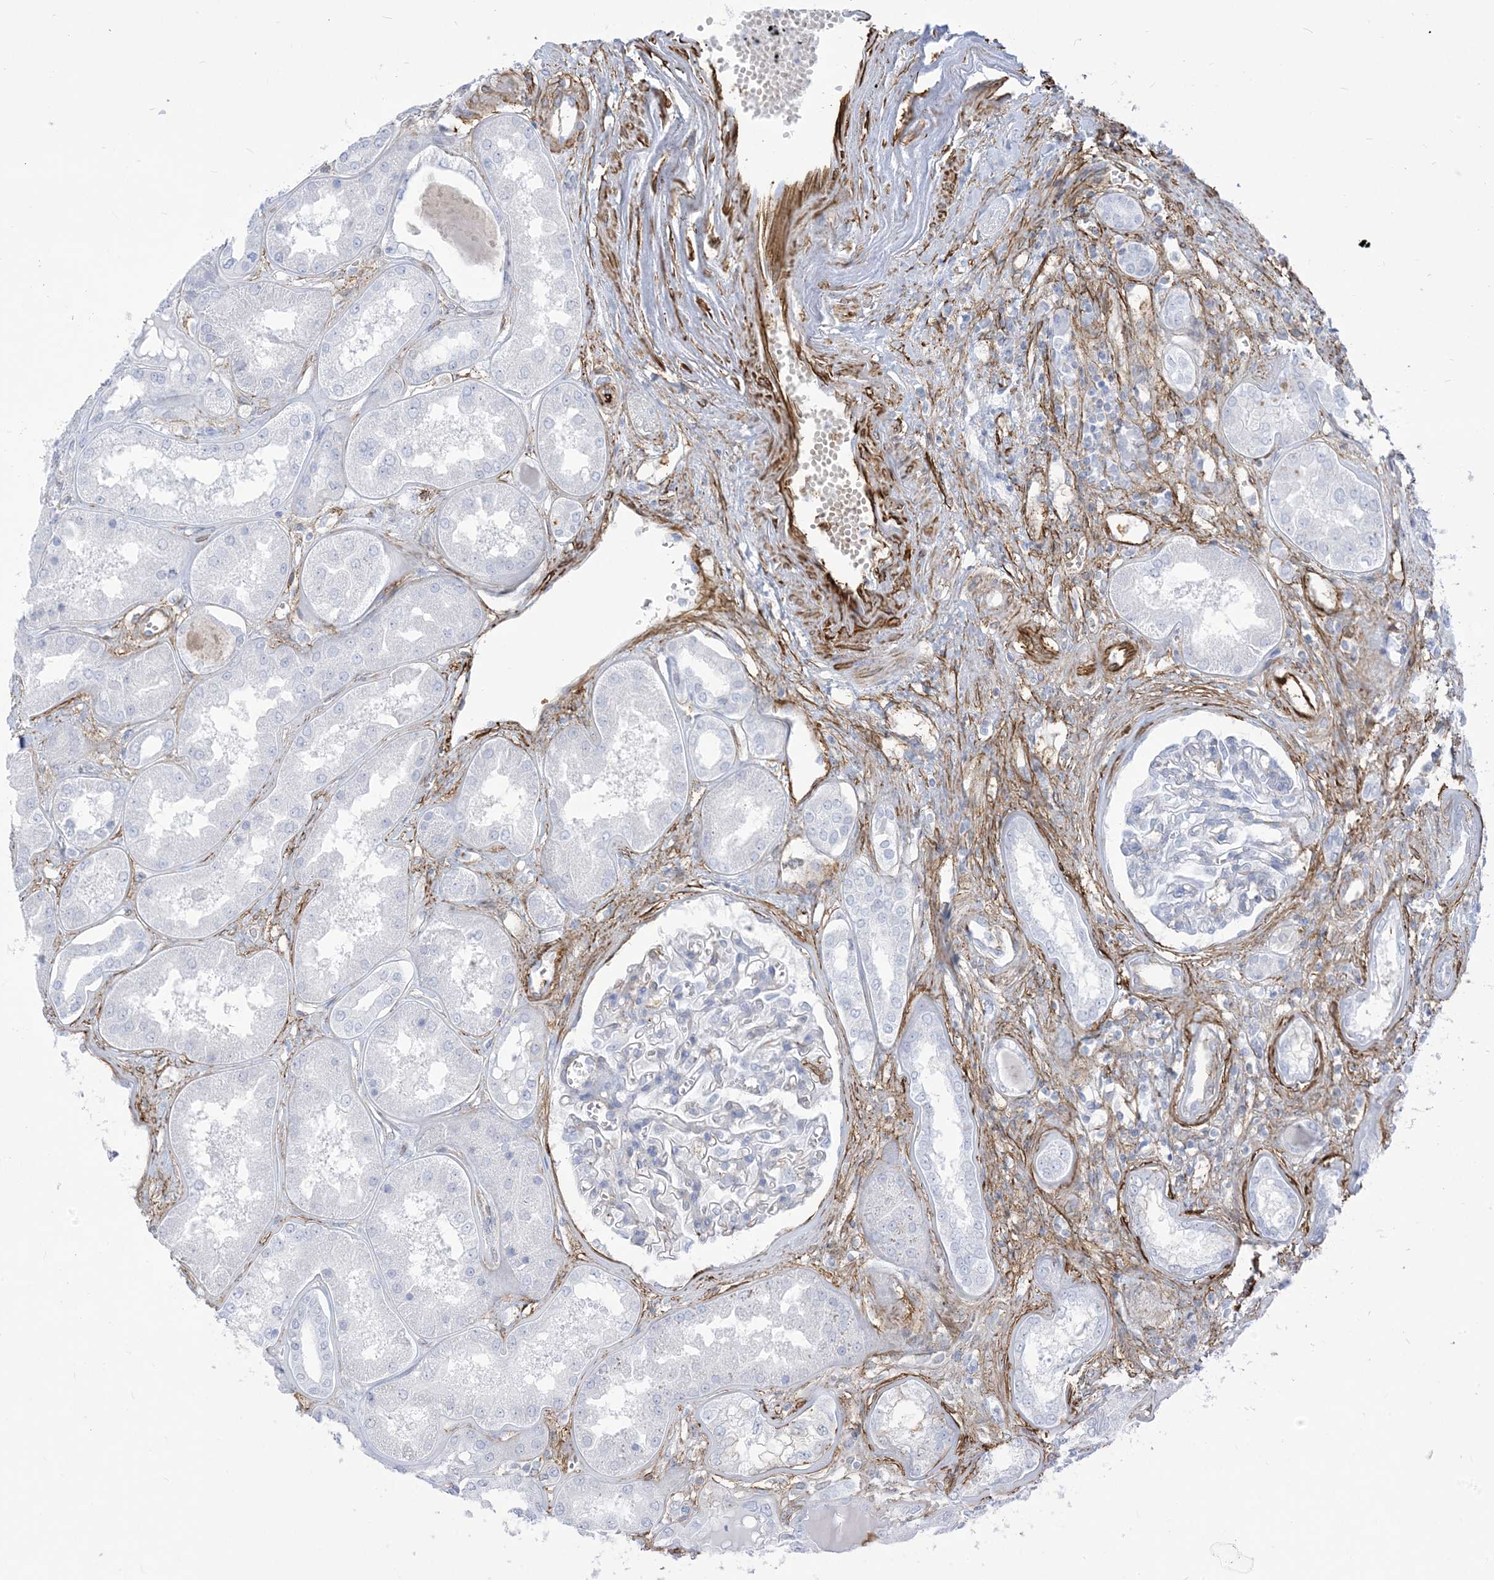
{"staining": {"intensity": "negative", "quantity": "none", "location": "none"}, "tissue": "kidney", "cell_type": "Cells in glomeruli", "image_type": "normal", "snomed": [{"axis": "morphology", "description": "Normal tissue, NOS"}, {"axis": "topography", "description": "Kidney"}], "caption": "IHC micrograph of unremarkable kidney: human kidney stained with DAB (3,3'-diaminobenzidine) demonstrates no significant protein staining in cells in glomeruli.", "gene": "B3GNT7", "patient": {"sex": "female", "age": 56}}